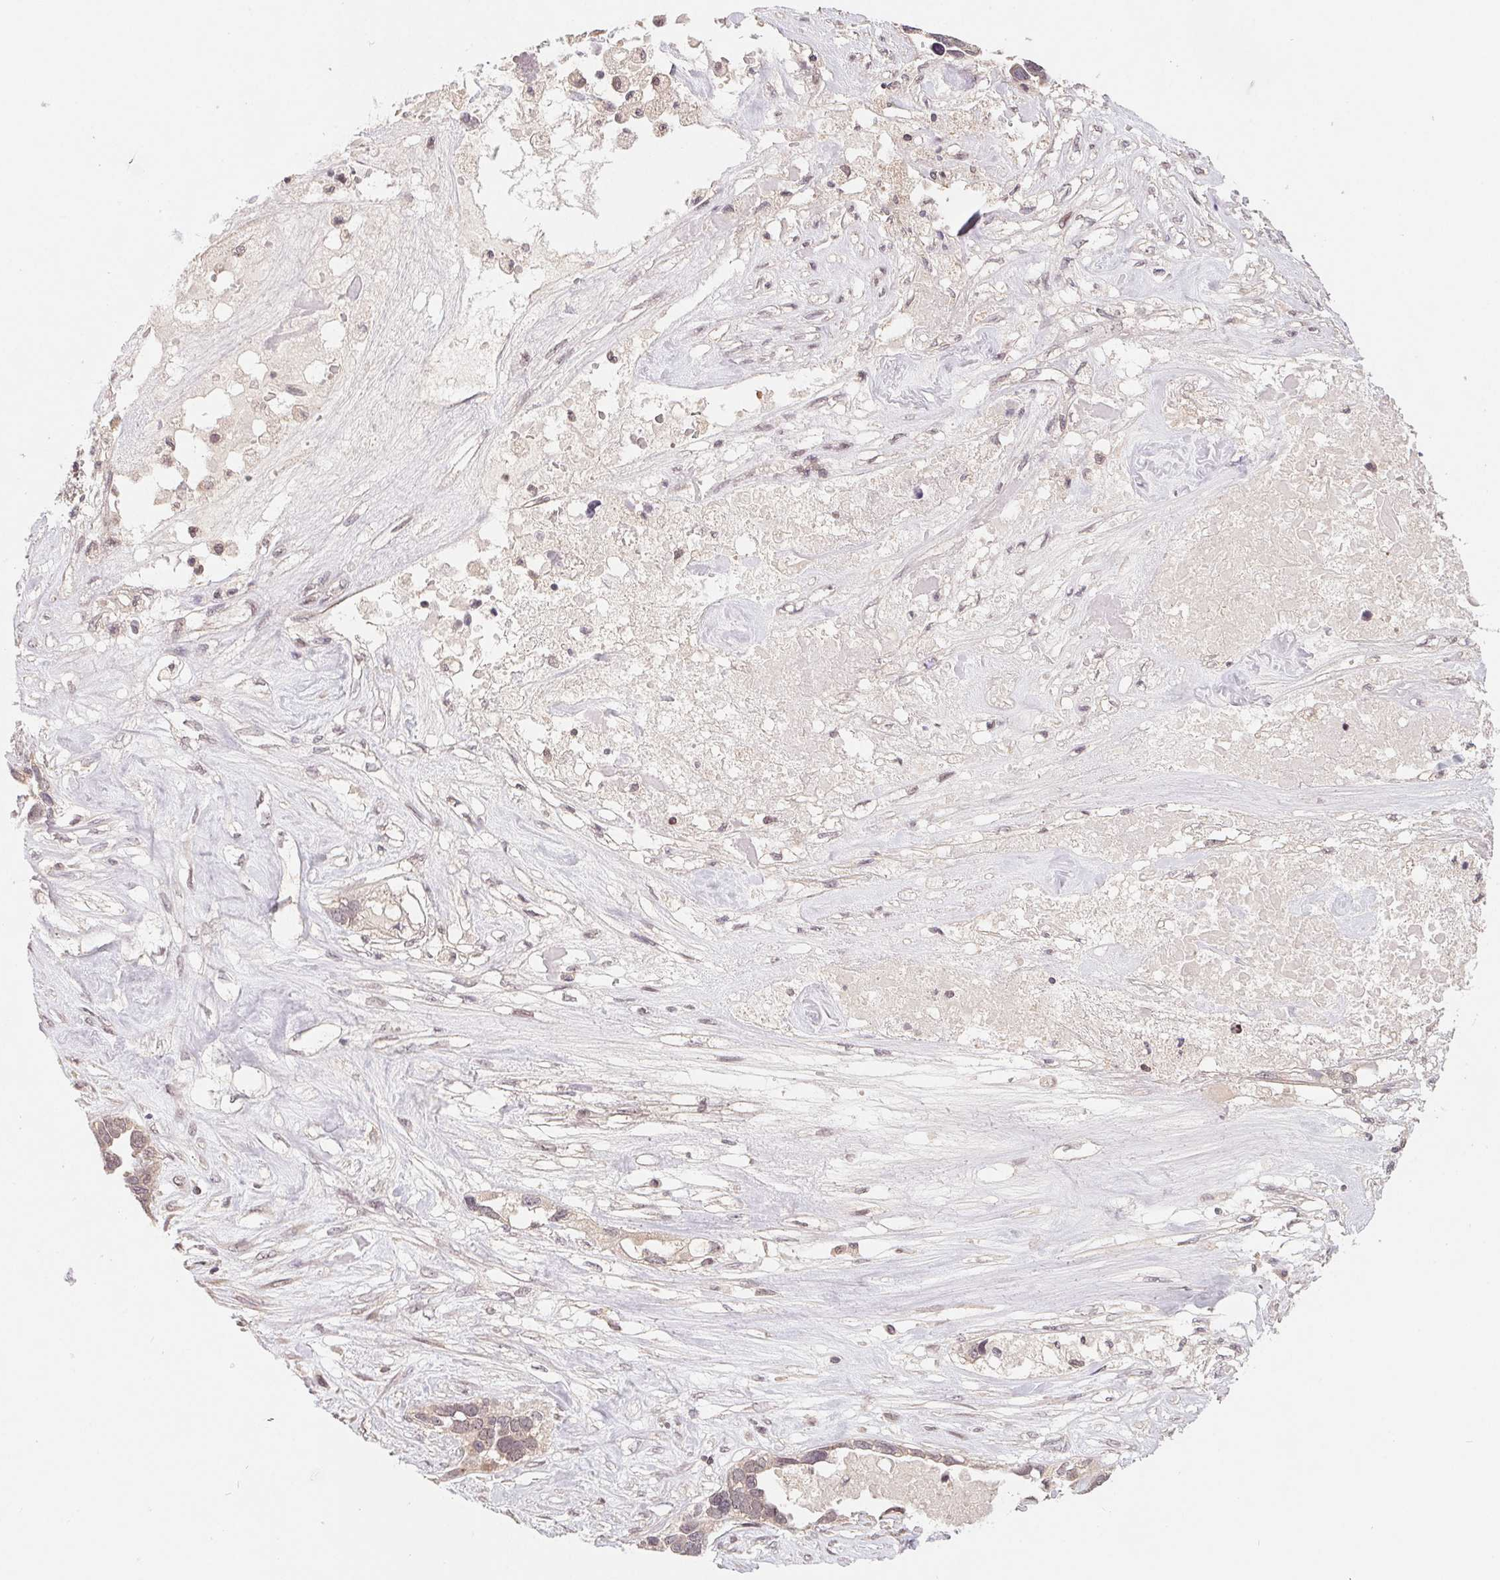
{"staining": {"intensity": "negative", "quantity": "none", "location": "none"}, "tissue": "ovarian cancer", "cell_type": "Tumor cells", "image_type": "cancer", "snomed": [{"axis": "morphology", "description": "Cystadenocarcinoma, serous, NOS"}, {"axis": "topography", "description": "Ovary"}], "caption": "This photomicrograph is of ovarian cancer (serous cystadenocarcinoma) stained with immunohistochemistry (IHC) to label a protein in brown with the nuclei are counter-stained blue. There is no staining in tumor cells.", "gene": "HMGN3", "patient": {"sex": "female", "age": 54}}